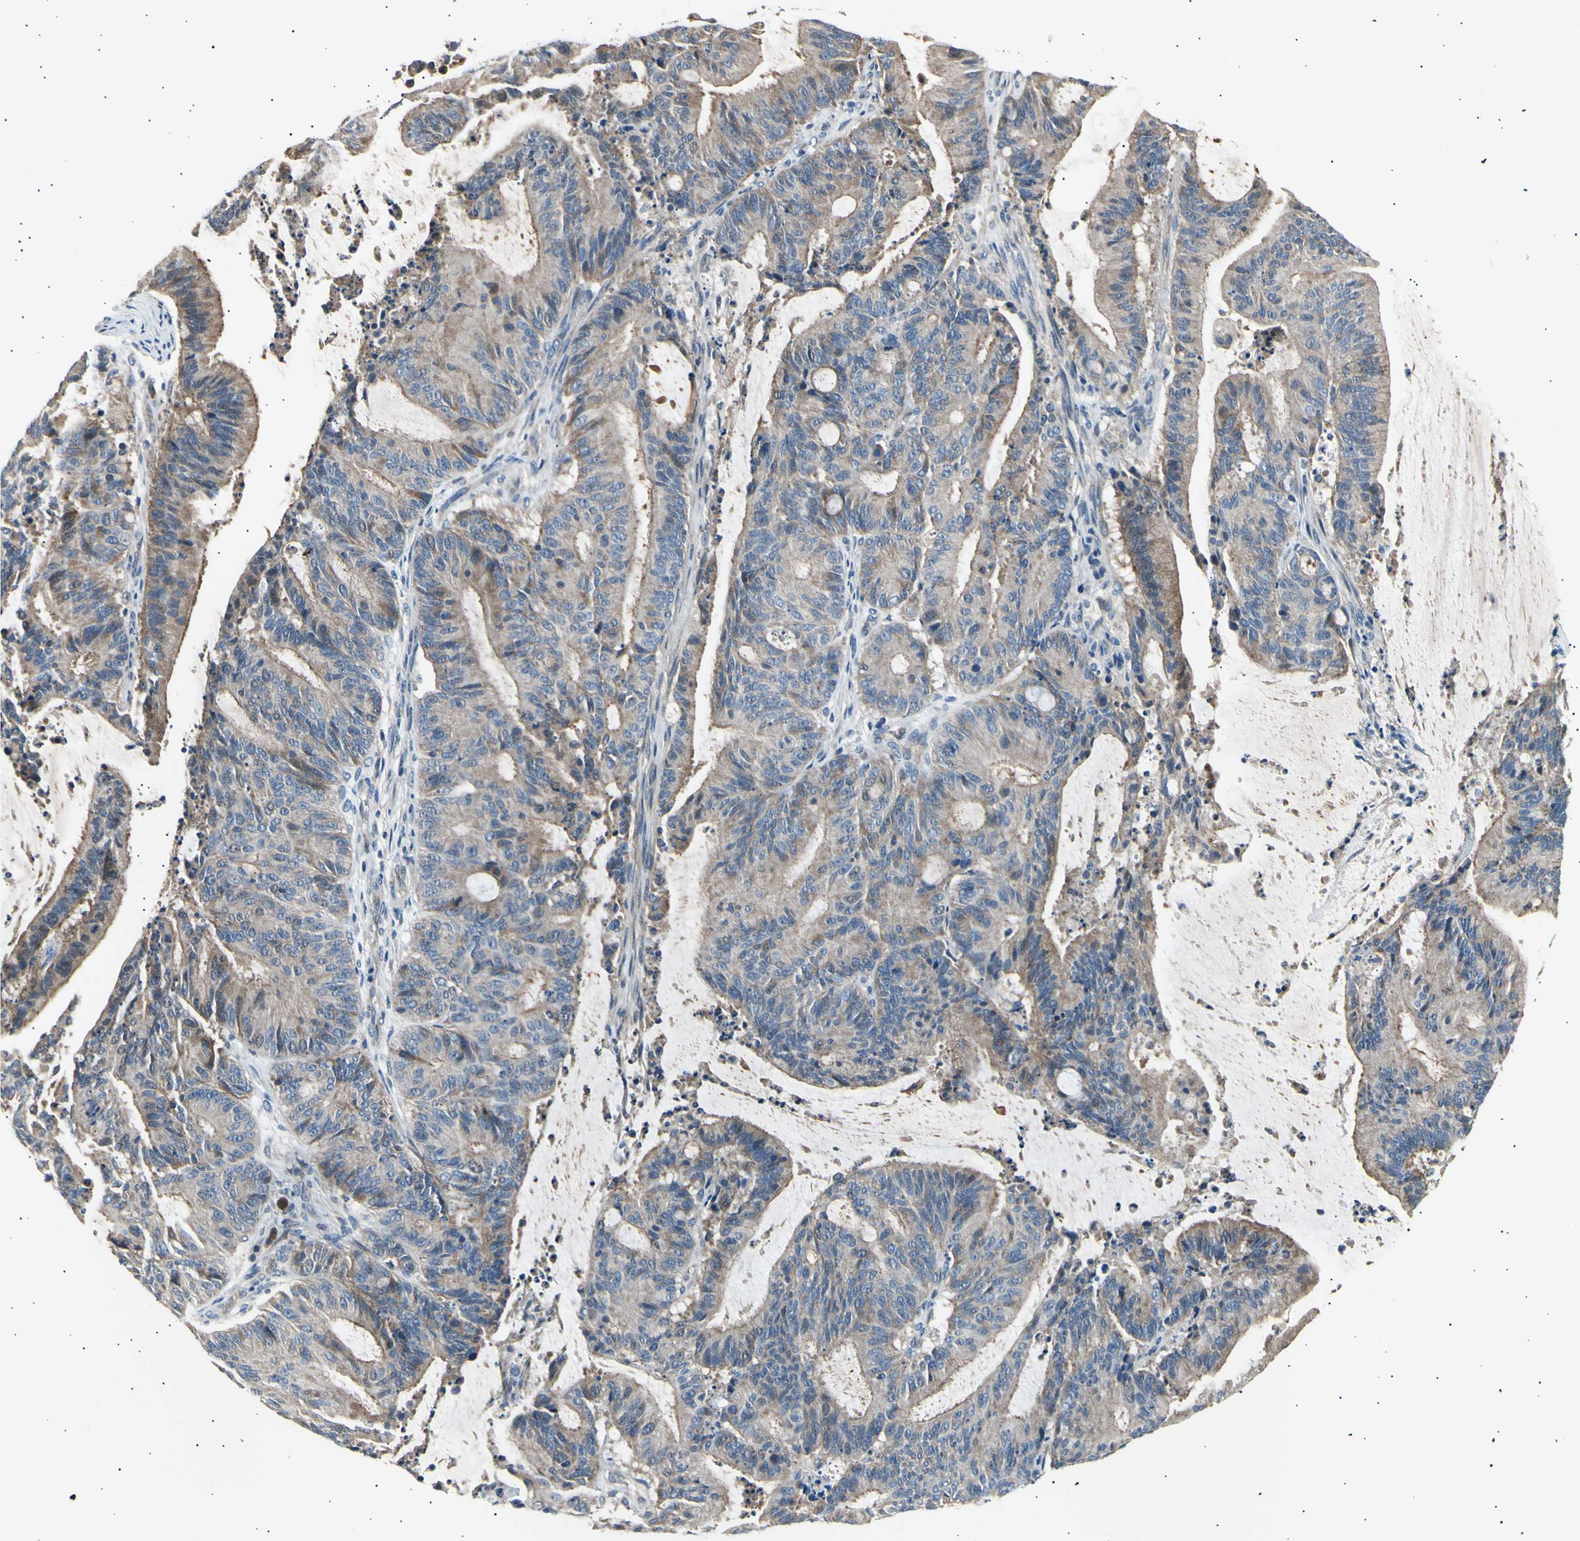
{"staining": {"intensity": "moderate", "quantity": ">75%", "location": "cytoplasmic/membranous"}, "tissue": "liver cancer", "cell_type": "Tumor cells", "image_type": "cancer", "snomed": [{"axis": "morphology", "description": "Cholangiocarcinoma"}, {"axis": "topography", "description": "Liver"}], "caption": "Immunohistochemical staining of liver cancer shows medium levels of moderate cytoplasmic/membranous protein expression in approximately >75% of tumor cells. (Stains: DAB in brown, nuclei in blue, Microscopy: brightfield microscopy at high magnification).", "gene": "ITGA6", "patient": {"sex": "female", "age": 73}}